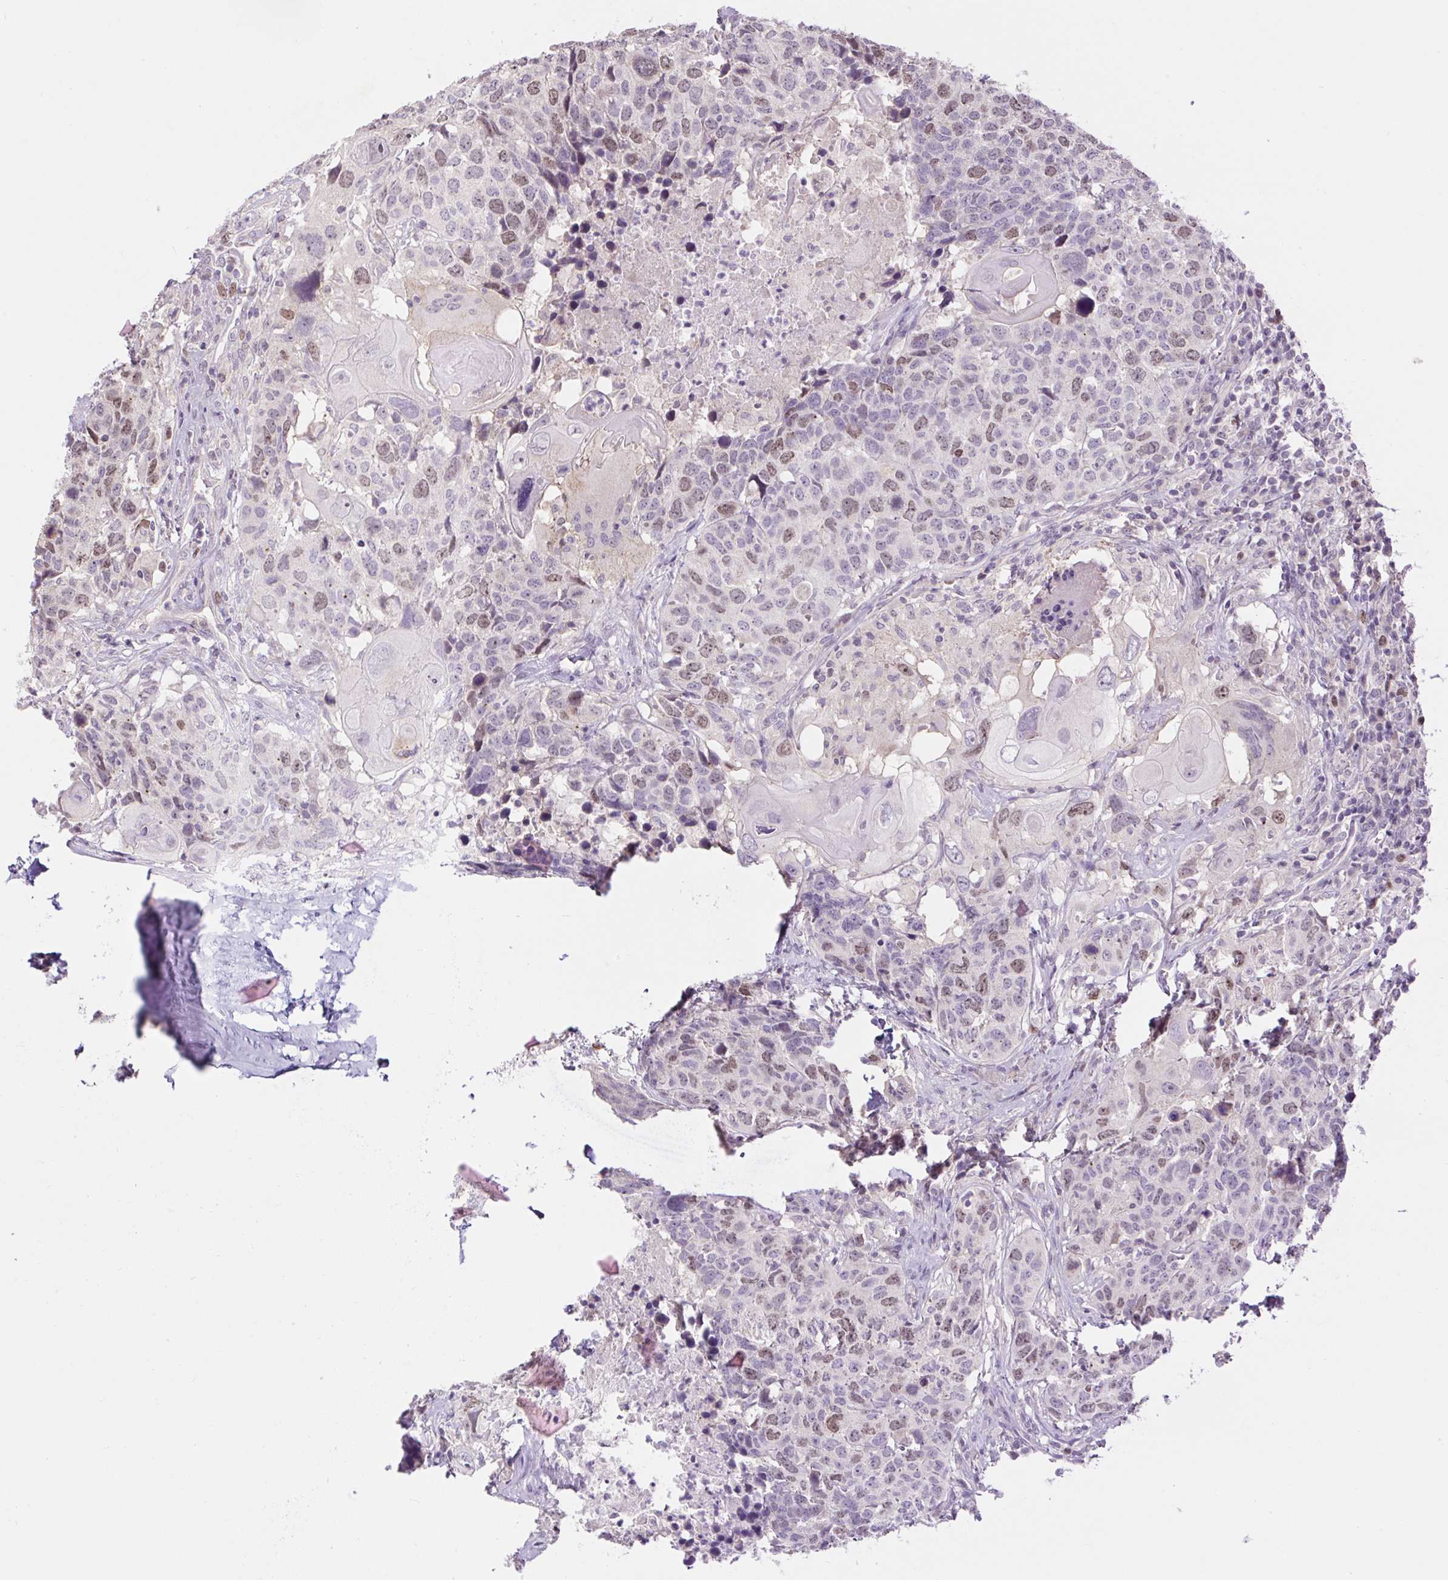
{"staining": {"intensity": "weak", "quantity": "25%-75%", "location": "nuclear"}, "tissue": "head and neck cancer", "cell_type": "Tumor cells", "image_type": "cancer", "snomed": [{"axis": "morphology", "description": "Normal tissue, NOS"}, {"axis": "morphology", "description": "Squamous cell carcinoma, NOS"}, {"axis": "topography", "description": "Skeletal muscle"}, {"axis": "topography", "description": "Vascular tissue"}, {"axis": "topography", "description": "Peripheral nerve tissue"}, {"axis": "topography", "description": "Head-Neck"}], "caption": "Approximately 25%-75% of tumor cells in human head and neck cancer (squamous cell carcinoma) display weak nuclear protein positivity as visualized by brown immunohistochemical staining.", "gene": "RACGAP1", "patient": {"sex": "male", "age": 66}}